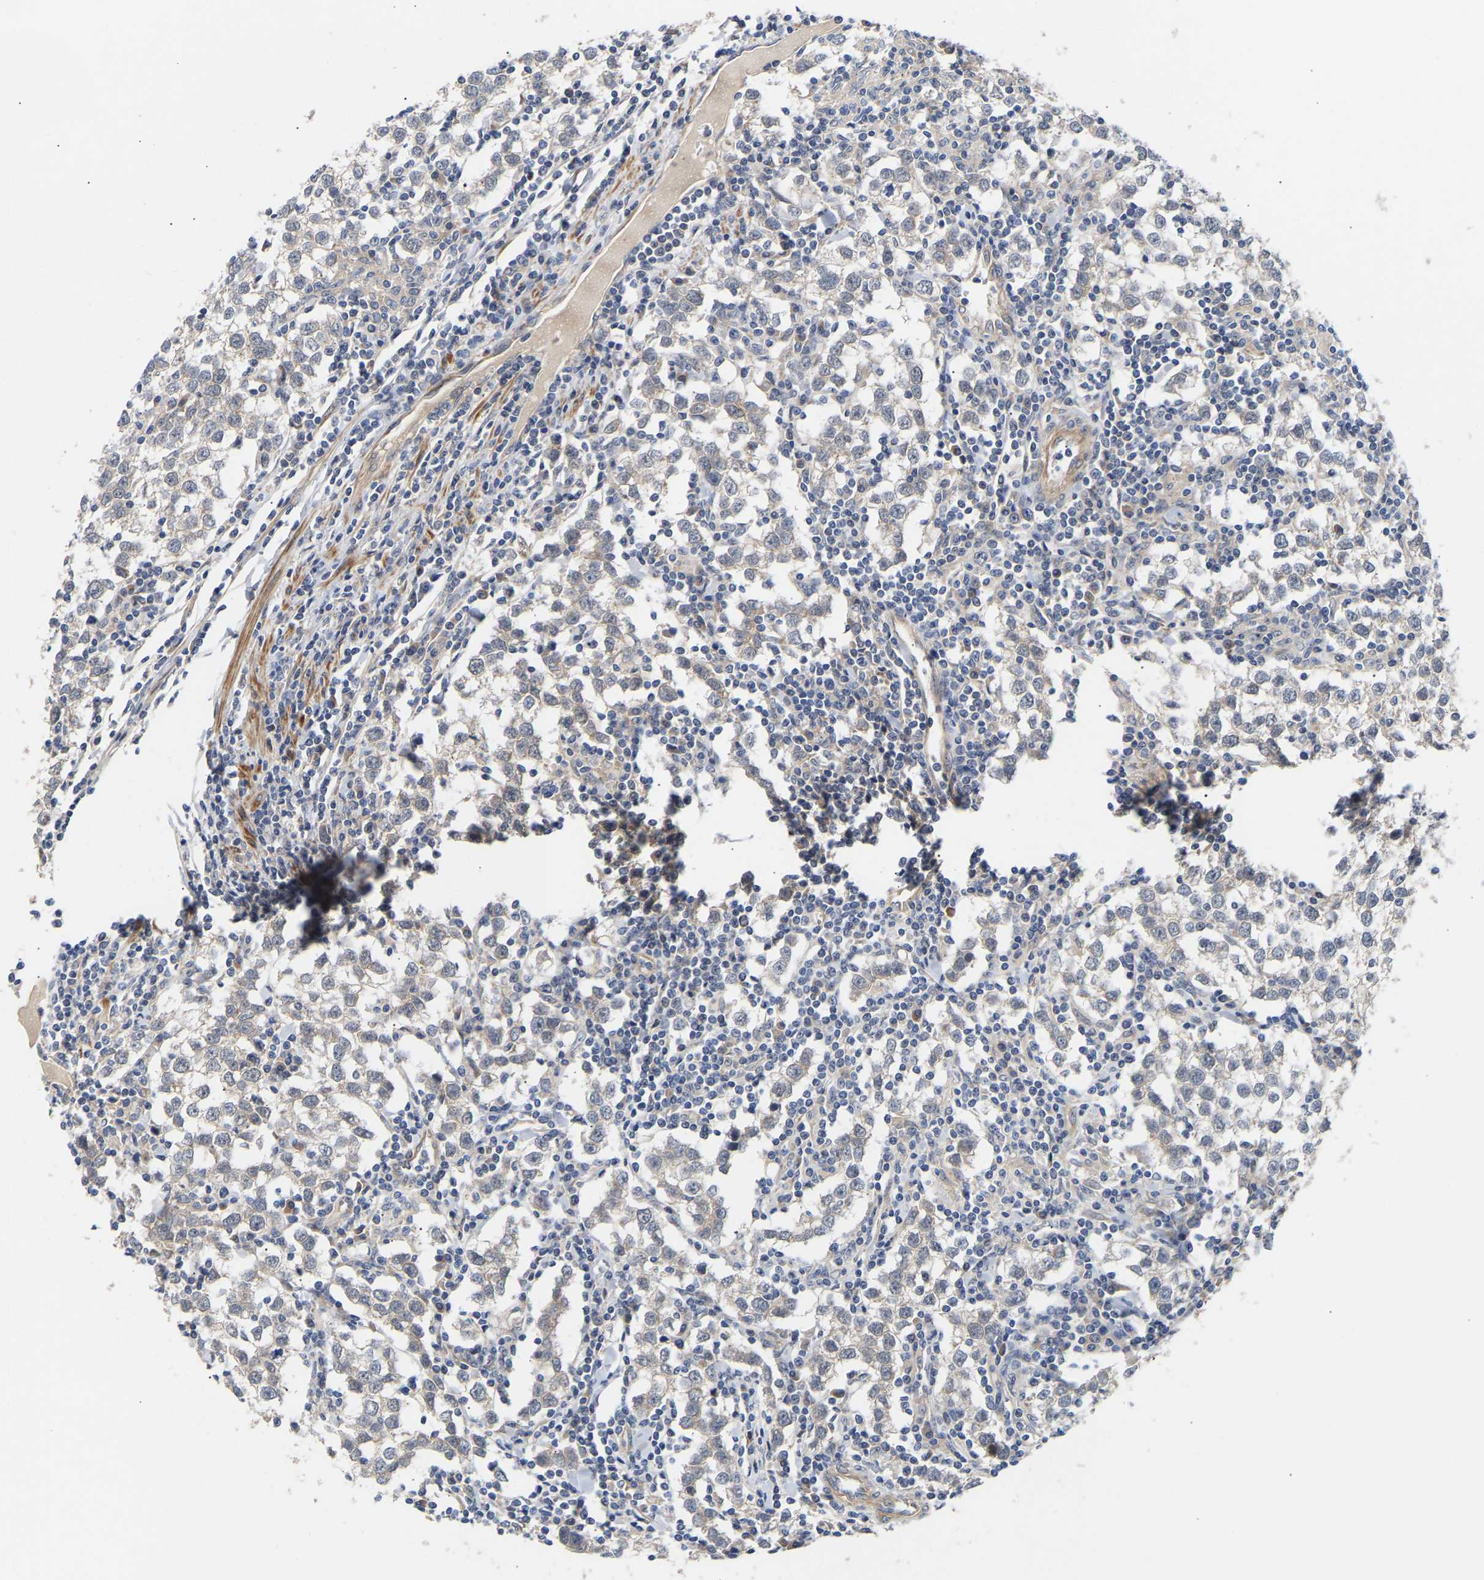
{"staining": {"intensity": "negative", "quantity": "none", "location": "none"}, "tissue": "testis cancer", "cell_type": "Tumor cells", "image_type": "cancer", "snomed": [{"axis": "morphology", "description": "Seminoma, NOS"}, {"axis": "morphology", "description": "Carcinoma, Embryonal, NOS"}, {"axis": "topography", "description": "Testis"}], "caption": "Testis seminoma was stained to show a protein in brown. There is no significant staining in tumor cells. (Brightfield microscopy of DAB IHC at high magnification).", "gene": "KASH5", "patient": {"sex": "male", "age": 36}}